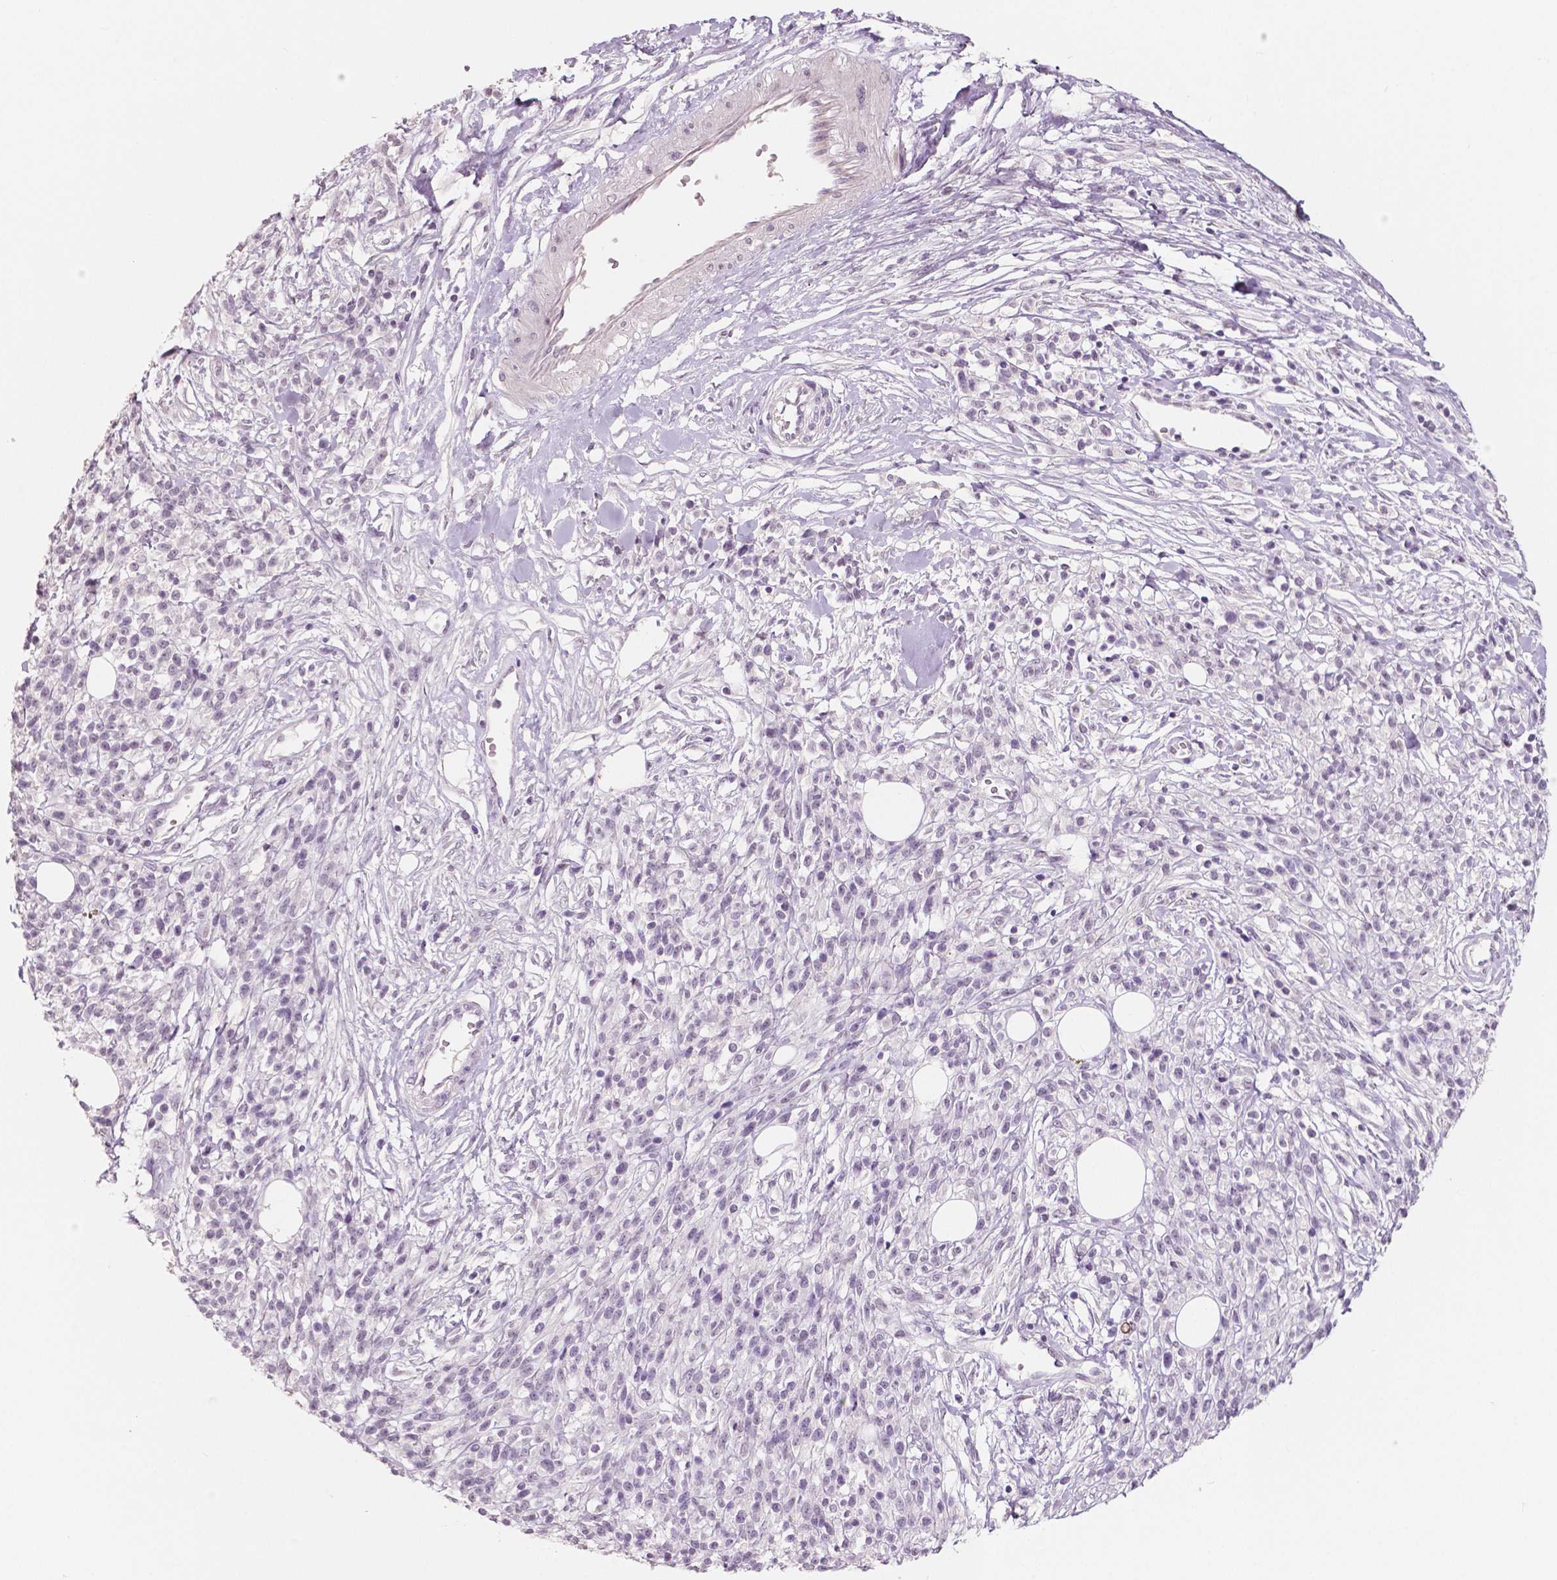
{"staining": {"intensity": "negative", "quantity": "none", "location": "none"}, "tissue": "melanoma", "cell_type": "Tumor cells", "image_type": "cancer", "snomed": [{"axis": "morphology", "description": "Malignant melanoma, NOS"}, {"axis": "topography", "description": "Skin"}, {"axis": "topography", "description": "Skin of trunk"}], "caption": "Malignant melanoma was stained to show a protein in brown. There is no significant expression in tumor cells. (Immunohistochemistry (ihc), brightfield microscopy, high magnification).", "gene": "NECAB1", "patient": {"sex": "male", "age": 74}}